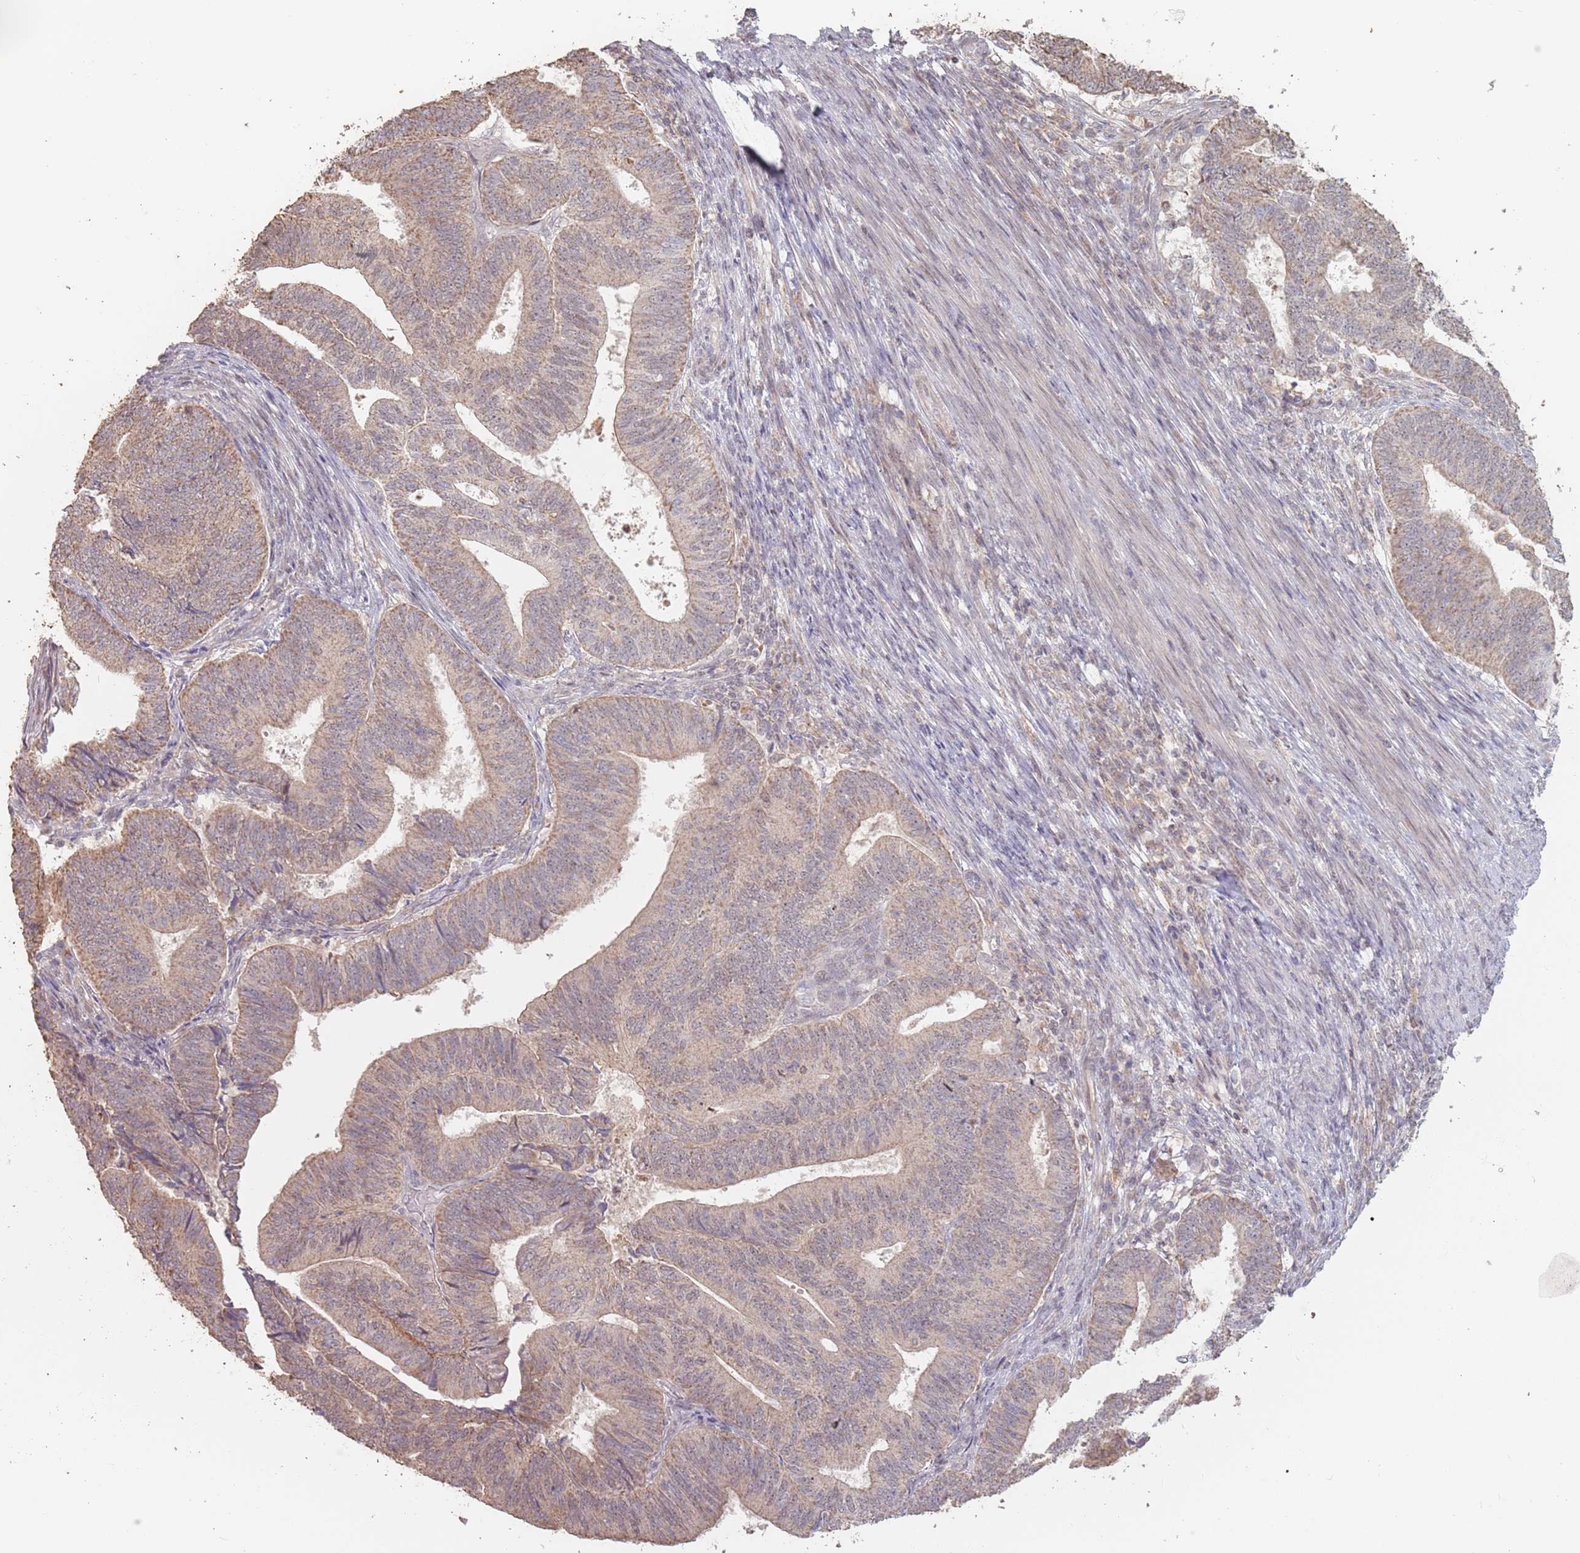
{"staining": {"intensity": "moderate", "quantity": ">75%", "location": "cytoplasmic/membranous"}, "tissue": "endometrial cancer", "cell_type": "Tumor cells", "image_type": "cancer", "snomed": [{"axis": "morphology", "description": "Adenocarcinoma, NOS"}, {"axis": "topography", "description": "Endometrium"}], "caption": "The immunohistochemical stain labels moderate cytoplasmic/membranous positivity in tumor cells of endometrial cancer tissue. The protein is shown in brown color, while the nuclei are stained blue.", "gene": "VPS52", "patient": {"sex": "female", "age": 70}}